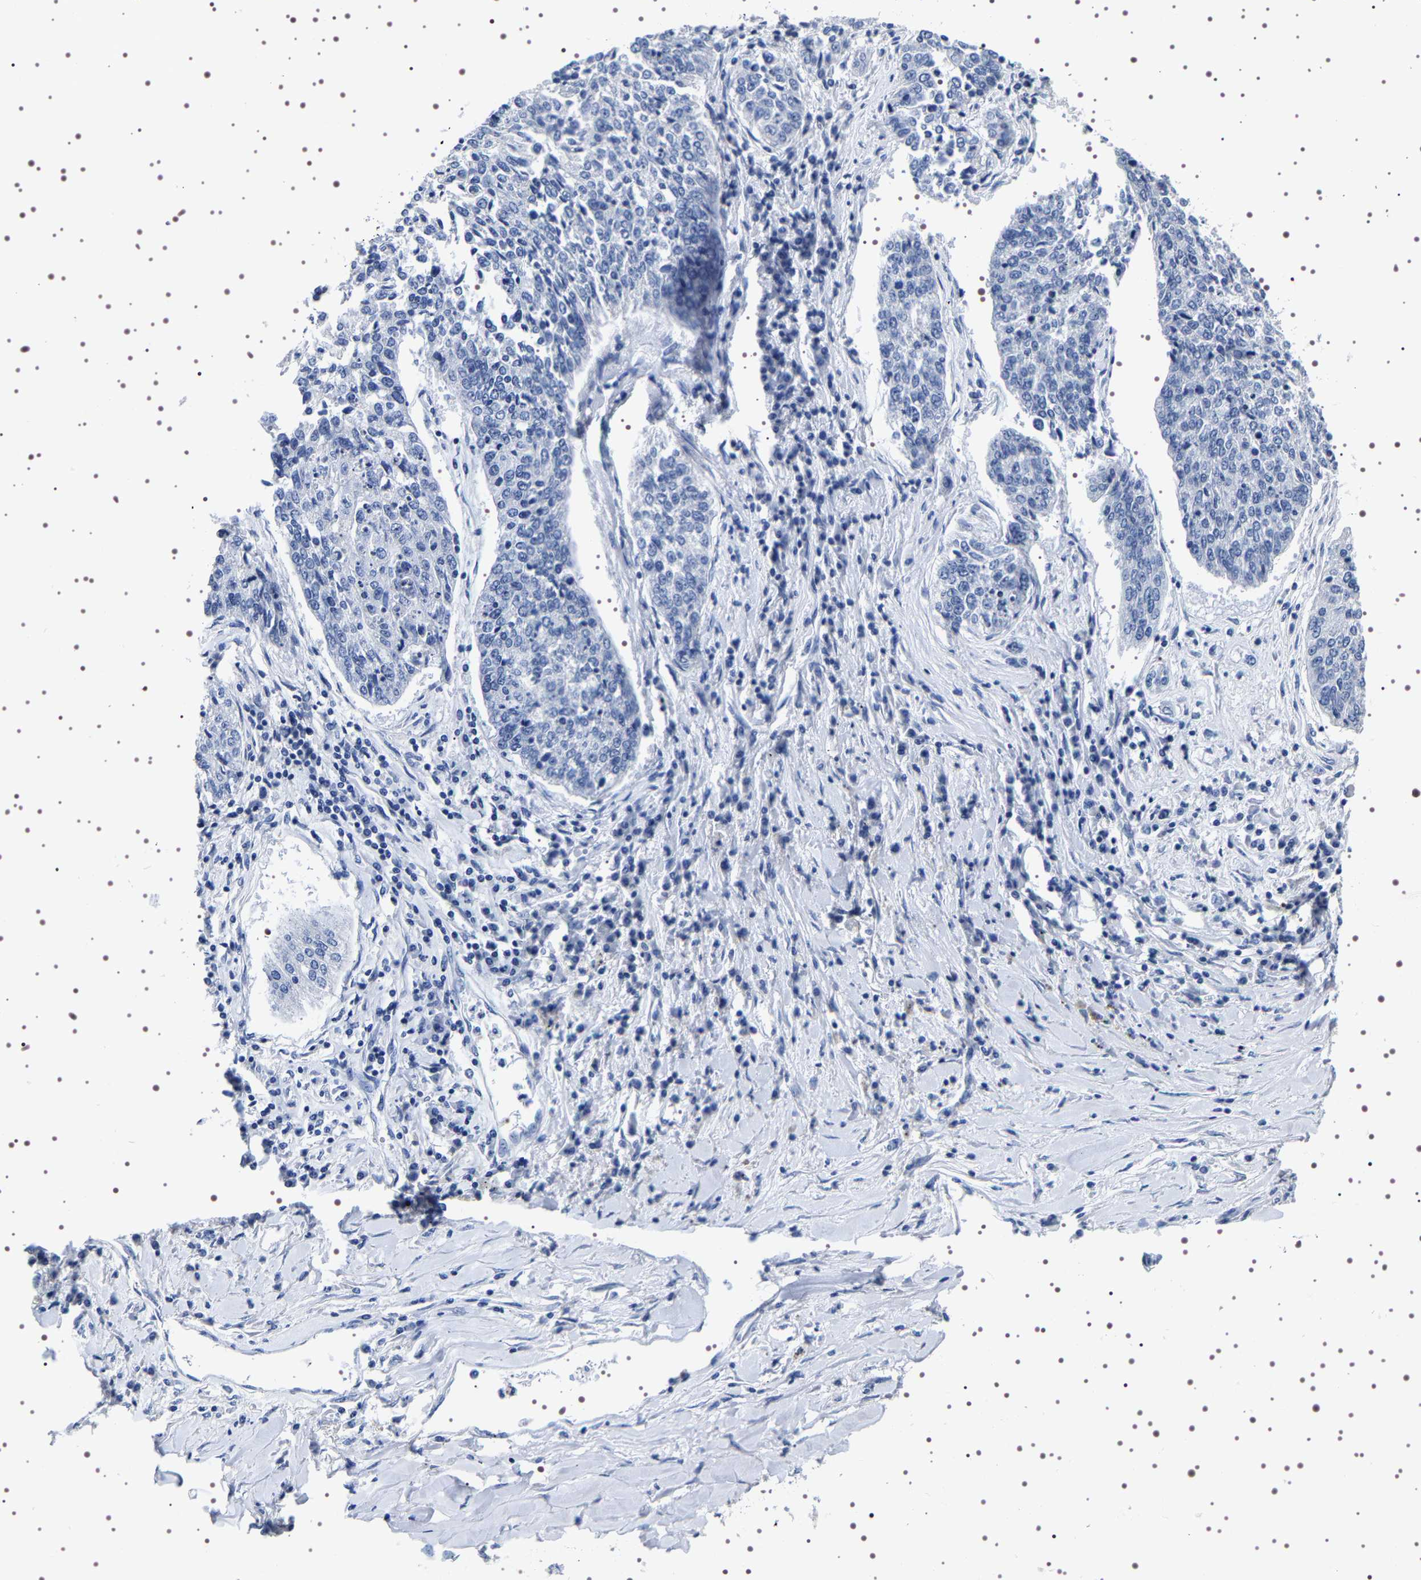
{"staining": {"intensity": "negative", "quantity": "none", "location": "none"}, "tissue": "lung cancer", "cell_type": "Tumor cells", "image_type": "cancer", "snomed": [{"axis": "morphology", "description": "Normal tissue, NOS"}, {"axis": "morphology", "description": "Squamous cell carcinoma, NOS"}, {"axis": "topography", "description": "Cartilage tissue"}, {"axis": "topography", "description": "Bronchus"}, {"axis": "topography", "description": "Lung"}], "caption": "There is no significant expression in tumor cells of lung cancer (squamous cell carcinoma).", "gene": "UBQLN3", "patient": {"sex": "female", "age": 49}}